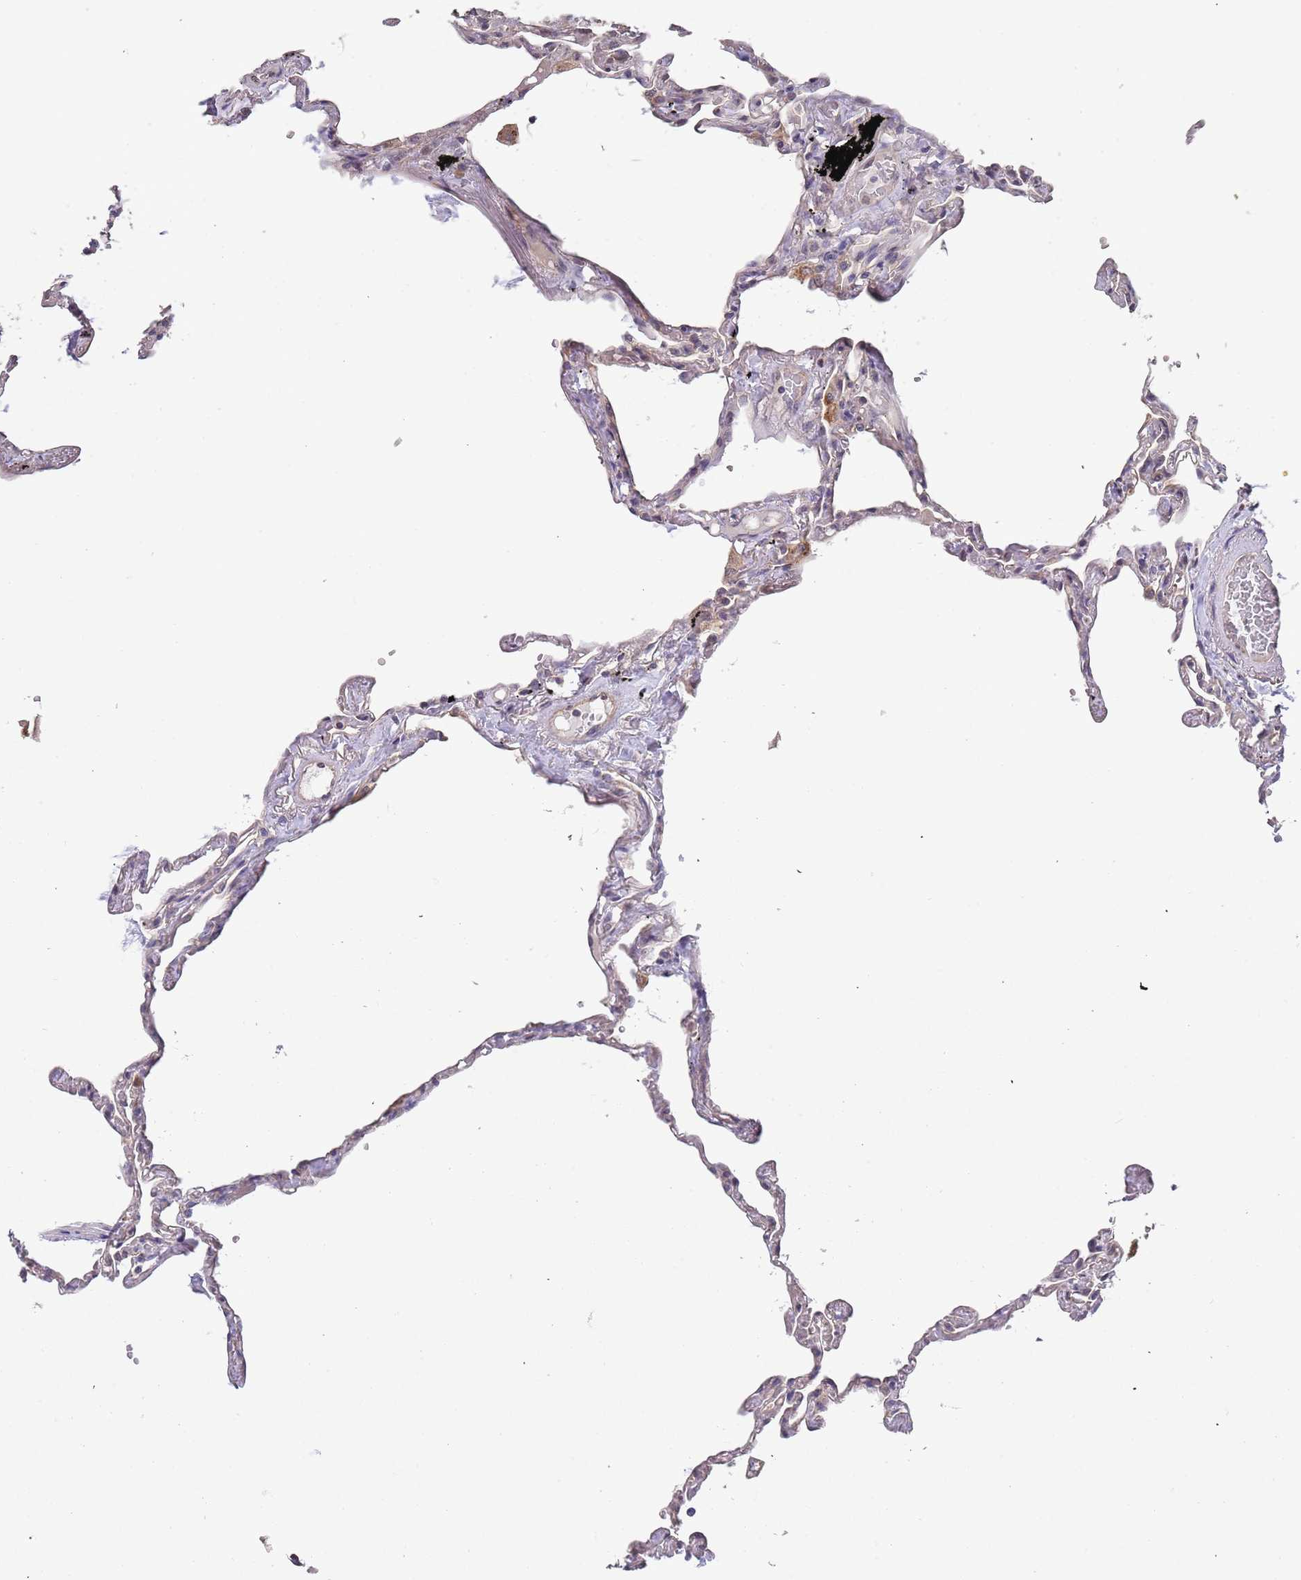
{"staining": {"intensity": "weak", "quantity": "<25%", "location": "cytoplasmic/membranous"}, "tissue": "lung", "cell_type": "Alveolar cells", "image_type": "normal", "snomed": [{"axis": "morphology", "description": "Normal tissue, NOS"}, {"axis": "topography", "description": "Lung"}], "caption": "The immunohistochemistry (IHC) image has no significant staining in alveolar cells of lung. Nuclei are stained in blue.", "gene": "TMEM64", "patient": {"sex": "female", "age": 67}}